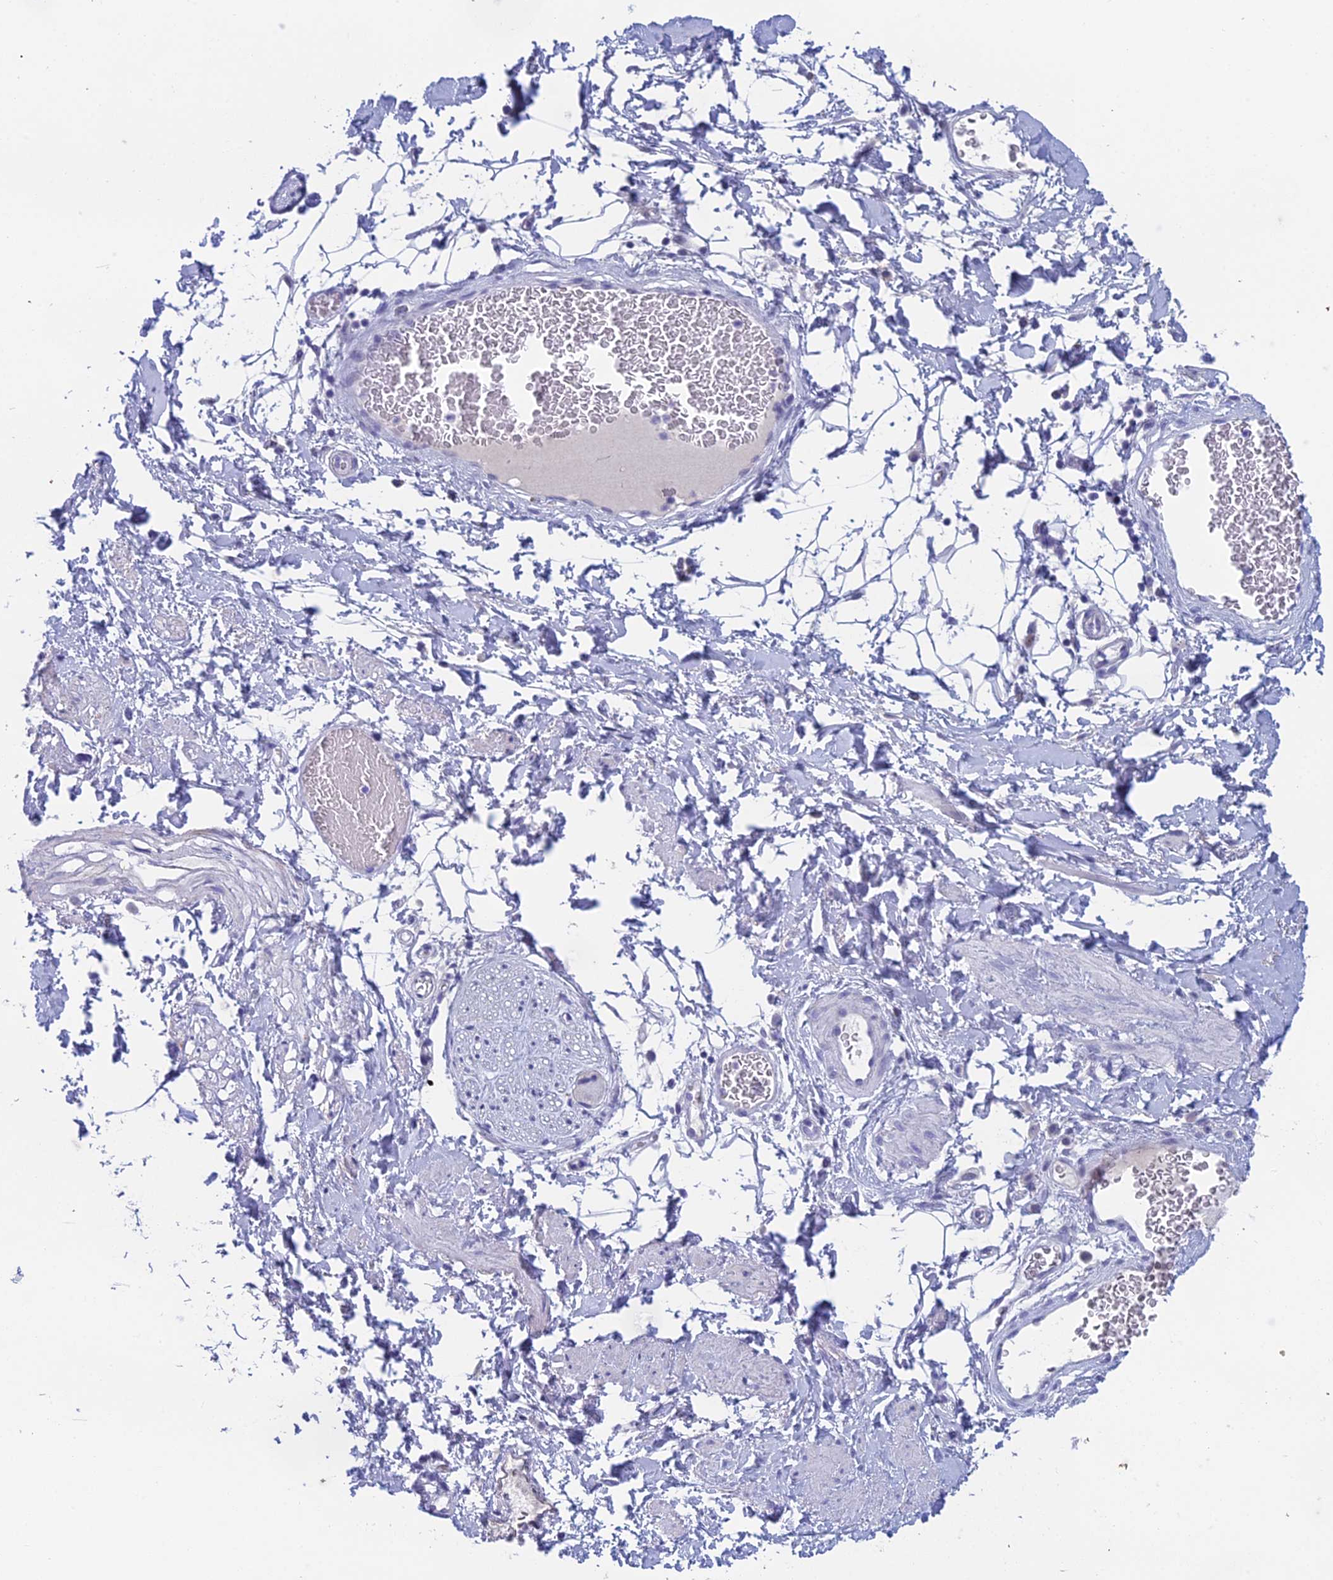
{"staining": {"intensity": "negative", "quantity": "none", "location": "none"}, "tissue": "adipose tissue", "cell_type": "Adipocytes", "image_type": "normal", "snomed": [{"axis": "morphology", "description": "Normal tissue, NOS"}, {"axis": "morphology", "description": "Adenocarcinoma, NOS"}, {"axis": "topography", "description": "Rectum"}, {"axis": "topography", "description": "Vagina"}, {"axis": "topography", "description": "Peripheral nerve tissue"}], "caption": "Immunohistochemistry image of normal adipose tissue: adipose tissue stained with DAB (3,3'-diaminobenzidine) reveals no significant protein expression in adipocytes. The staining is performed using DAB (3,3'-diaminobenzidine) brown chromogen with nuclei counter-stained in using hematoxylin.", "gene": "TMEM161B", "patient": {"sex": "female", "age": 71}}